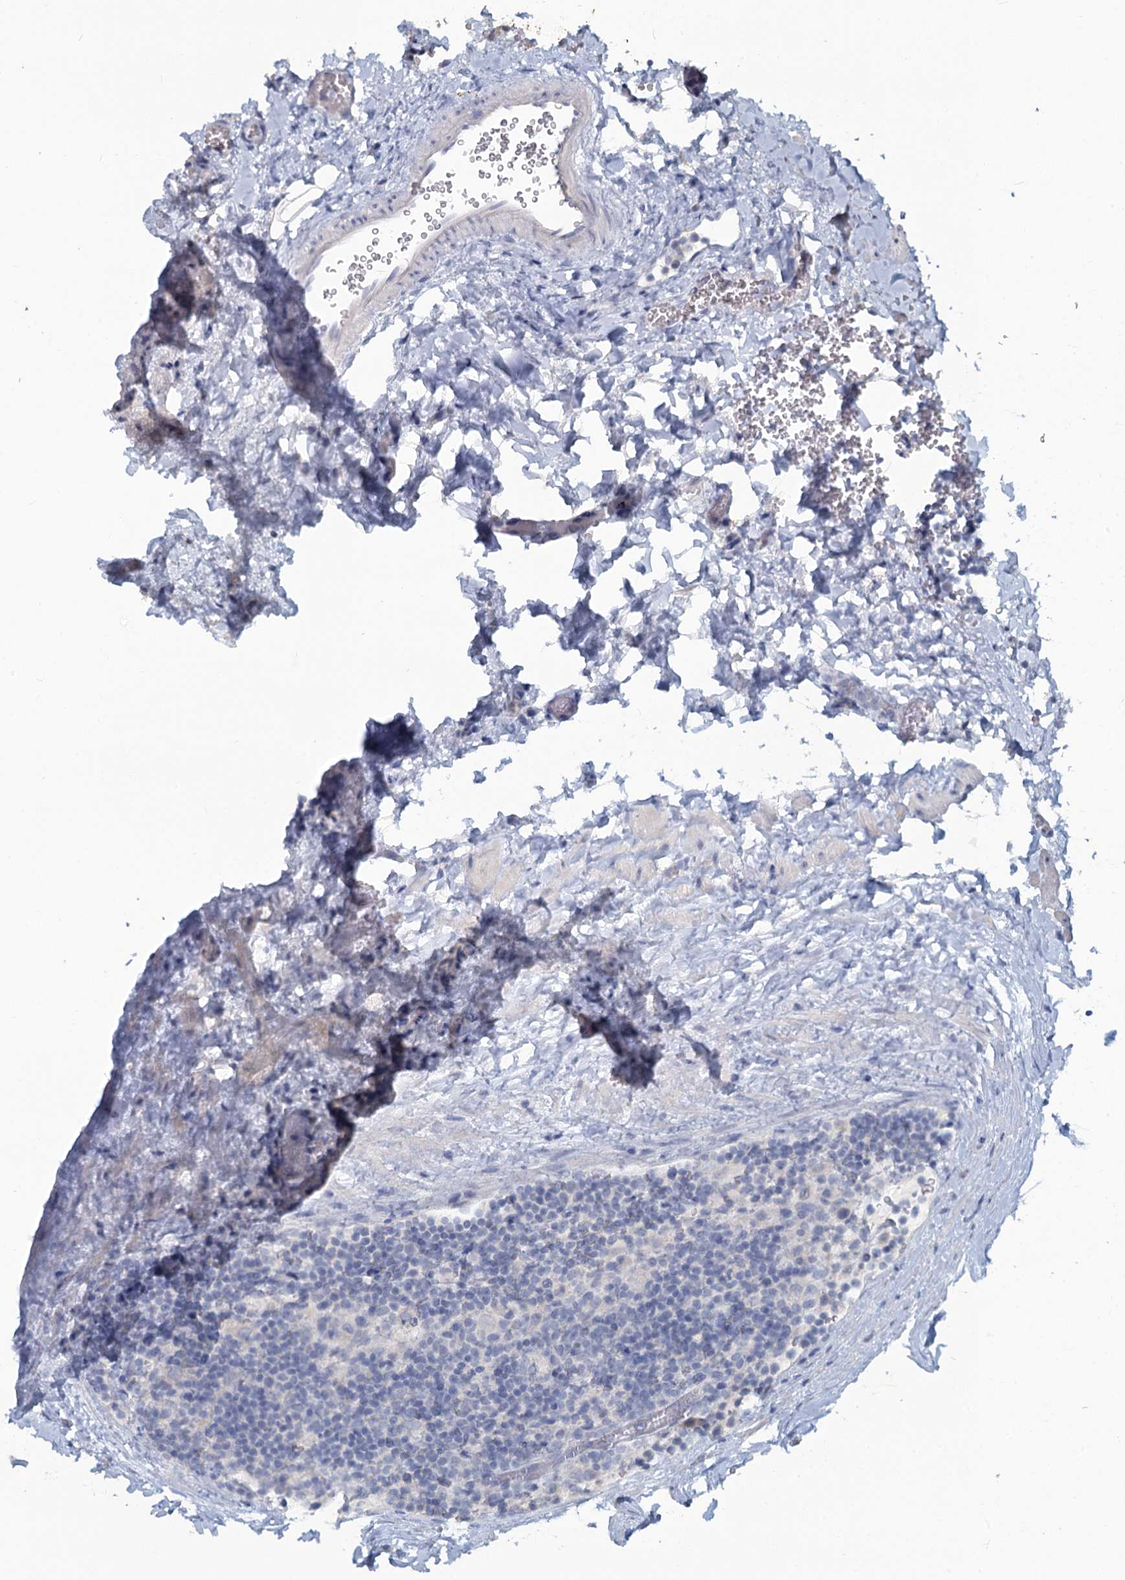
{"staining": {"intensity": "negative", "quantity": "none", "location": "none"}, "tissue": "lymphoma", "cell_type": "Tumor cells", "image_type": "cancer", "snomed": [{"axis": "morphology", "description": "Hodgkin's disease, NOS"}, {"axis": "topography", "description": "Lymph node"}], "caption": "Histopathology image shows no protein expression in tumor cells of lymphoma tissue. (Stains: DAB immunohistochemistry with hematoxylin counter stain, Microscopy: brightfield microscopy at high magnification).", "gene": "CHGA", "patient": {"sex": "female", "age": 57}}